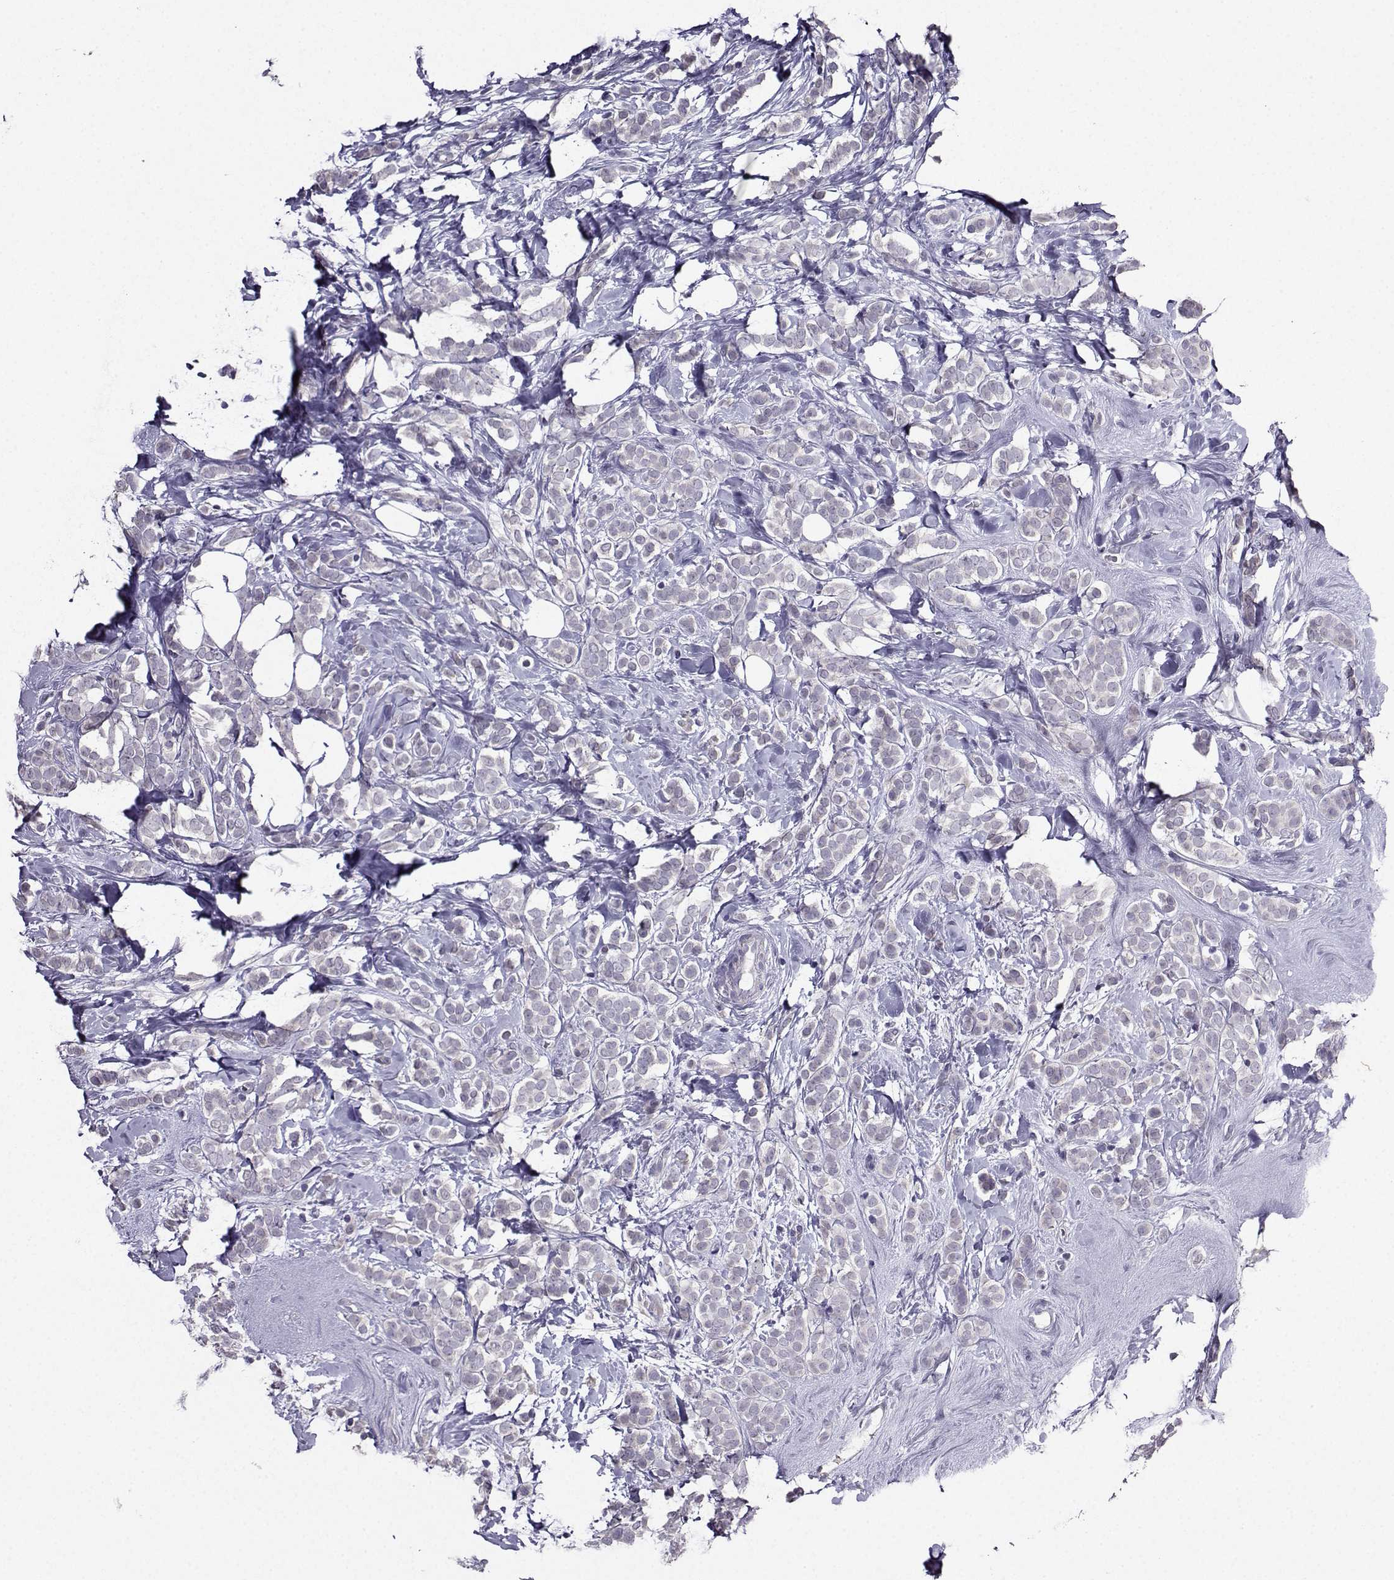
{"staining": {"intensity": "weak", "quantity": "<25%", "location": "cytoplasmic/membranous"}, "tissue": "breast cancer", "cell_type": "Tumor cells", "image_type": "cancer", "snomed": [{"axis": "morphology", "description": "Lobular carcinoma"}, {"axis": "topography", "description": "Breast"}], "caption": "This is a photomicrograph of immunohistochemistry (IHC) staining of breast cancer (lobular carcinoma), which shows no positivity in tumor cells.", "gene": "CRYBB1", "patient": {"sex": "female", "age": 49}}